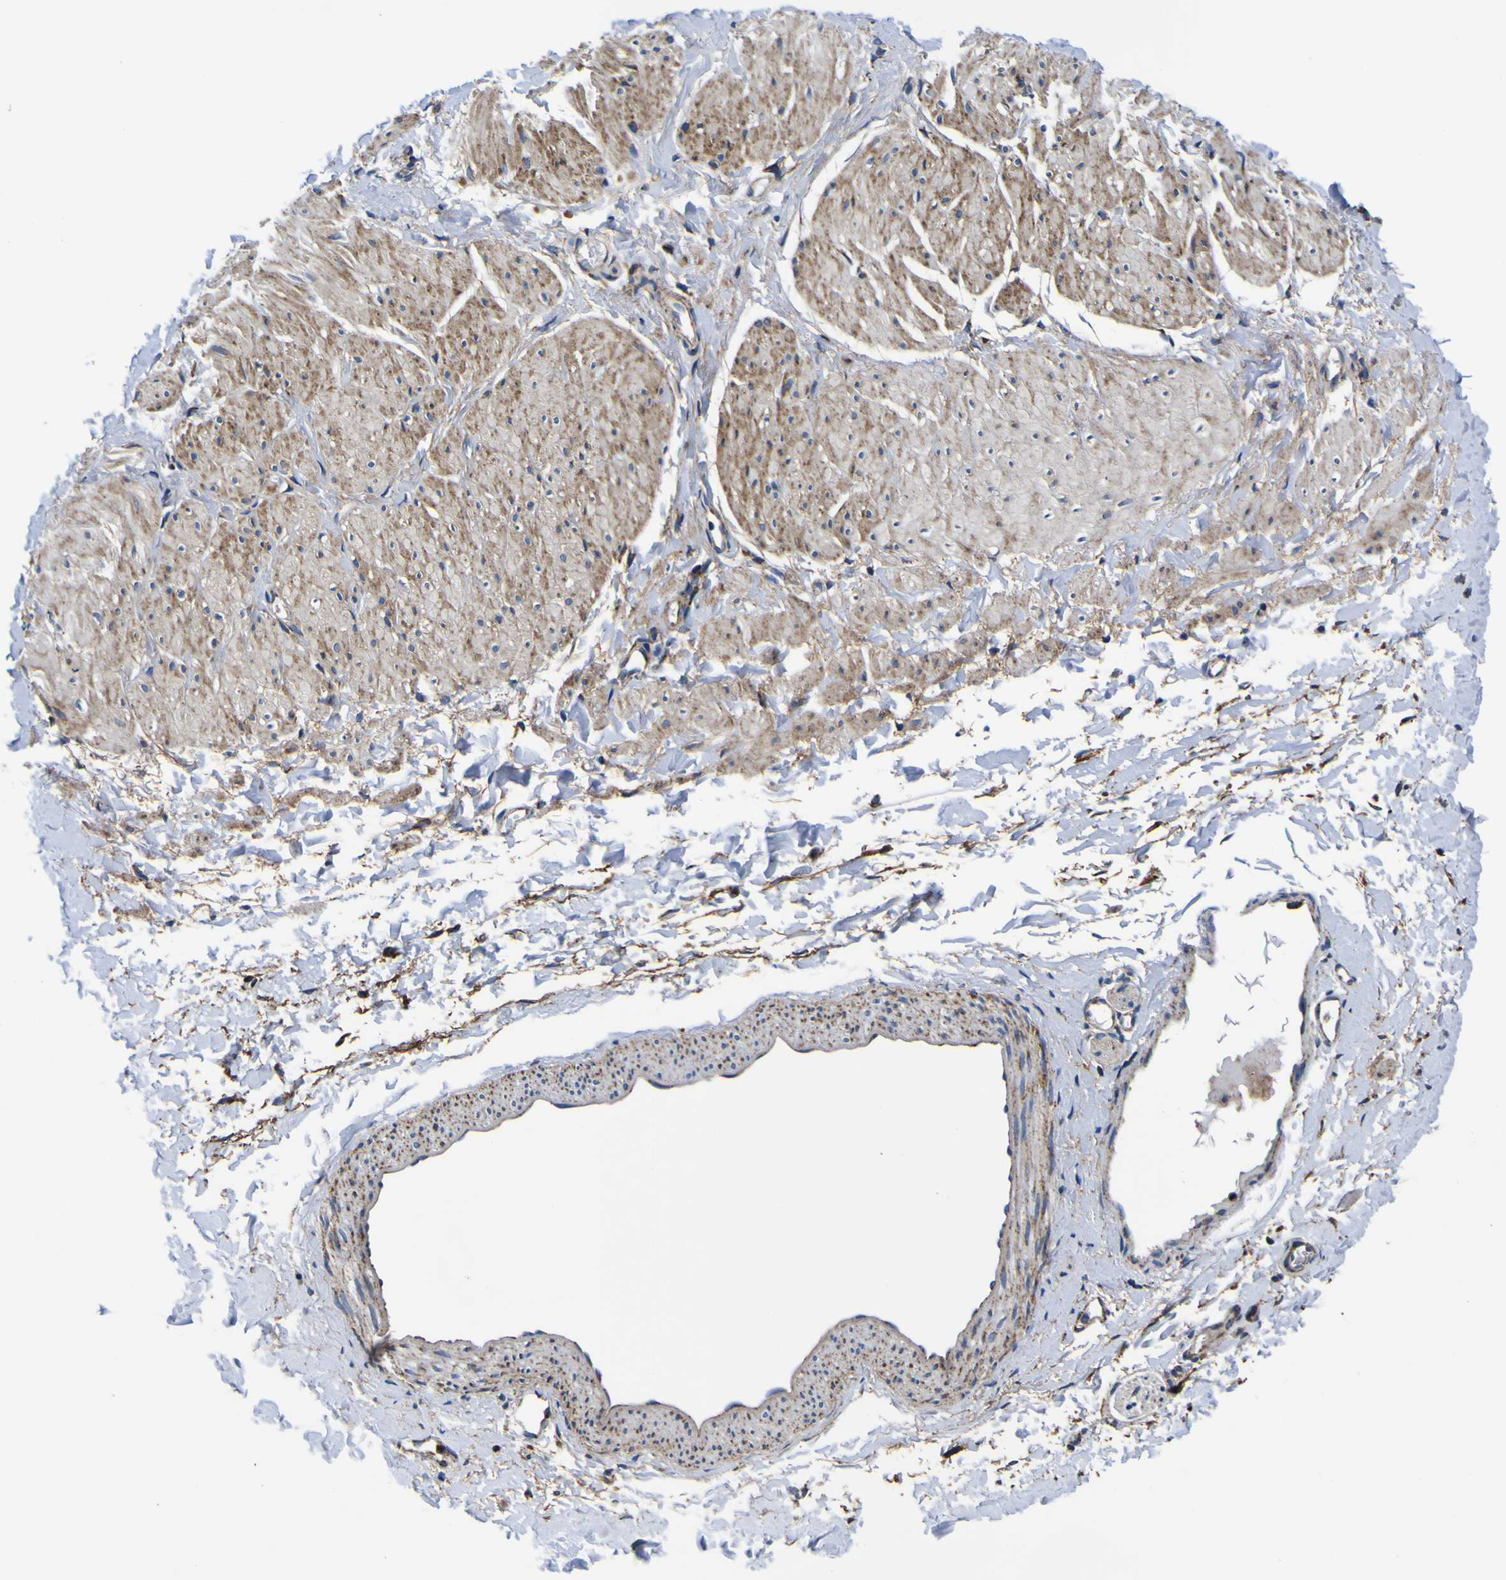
{"staining": {"intensity": "moderate", "quantity": ">75%", "location": "cytoplasmic/membranous"}, "tissue": "smooth muscle", "cell_type": "Smooth muscle cells", "image_type": "normal", "snomed": [{"axis": "morphology", "description": "Normal tissue, NOS"}, {"axis": "topography", "description": "Smooth muscle"}], "caption": "A medium amount of moderate cytoplasmic/membranous staining is present in approximately >75% of smooth muscle cells in normal smooth muscle.", "gene": "PTRH2", "patient": {"sex": "male", "age": 16}}